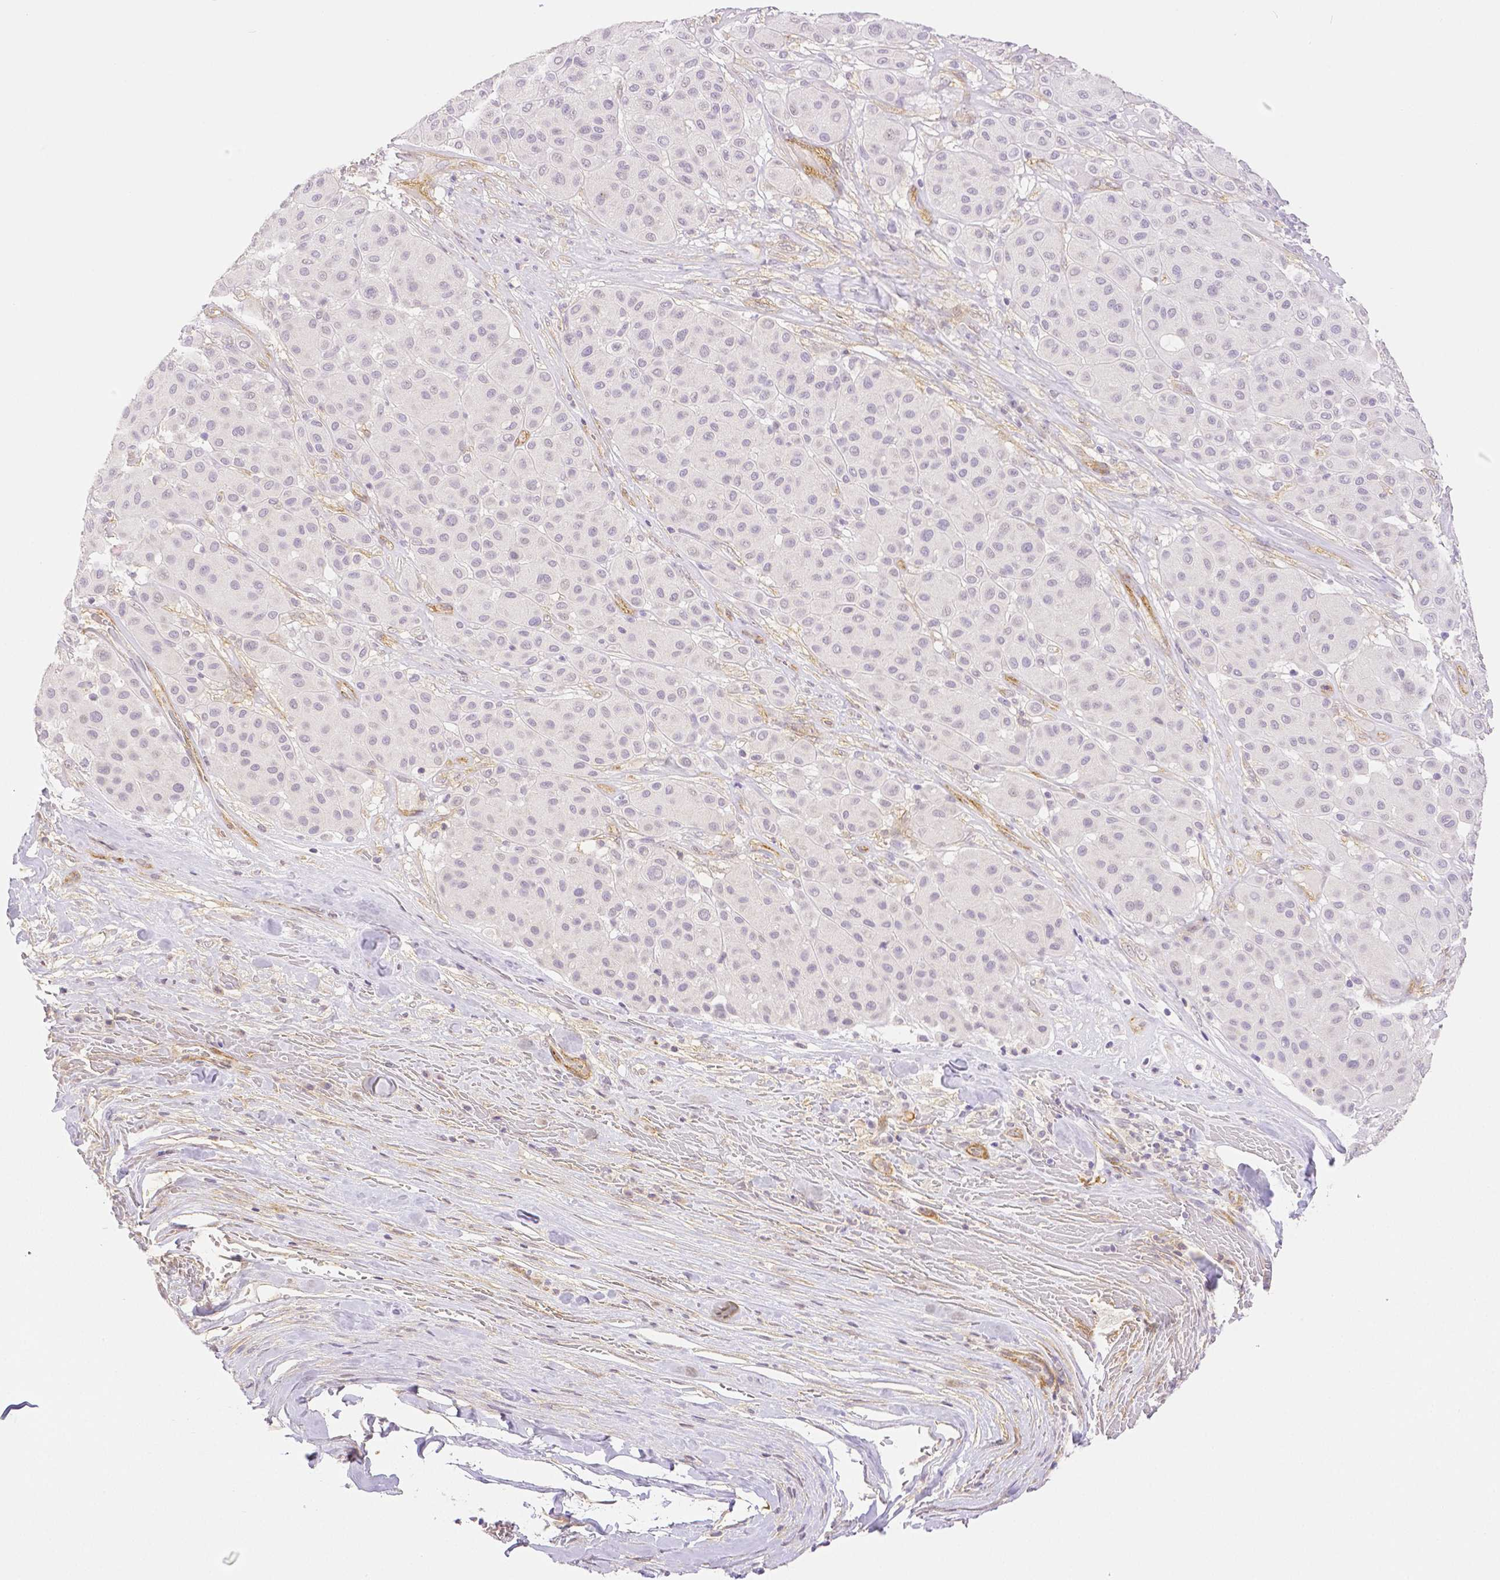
{"staining": {"intensity": "negative", "quantity": "none", "location": "none"}, "tissue": "melanoma", "cell_type": "Tumor cells", "image_type": "cancer", "snomed": [{"axis": "morphology", "description": "Malignant melanoma, Metastatic site"}, {"axis": "topography", "description": "Smooth muscle"}], "caption": "A high-resolution micrograph shows IHC staining of melanoma, which demonstrates no significant expression in tumor cells.", "gene": "THY1", "patient": {"sex": "male", "age": 41}}